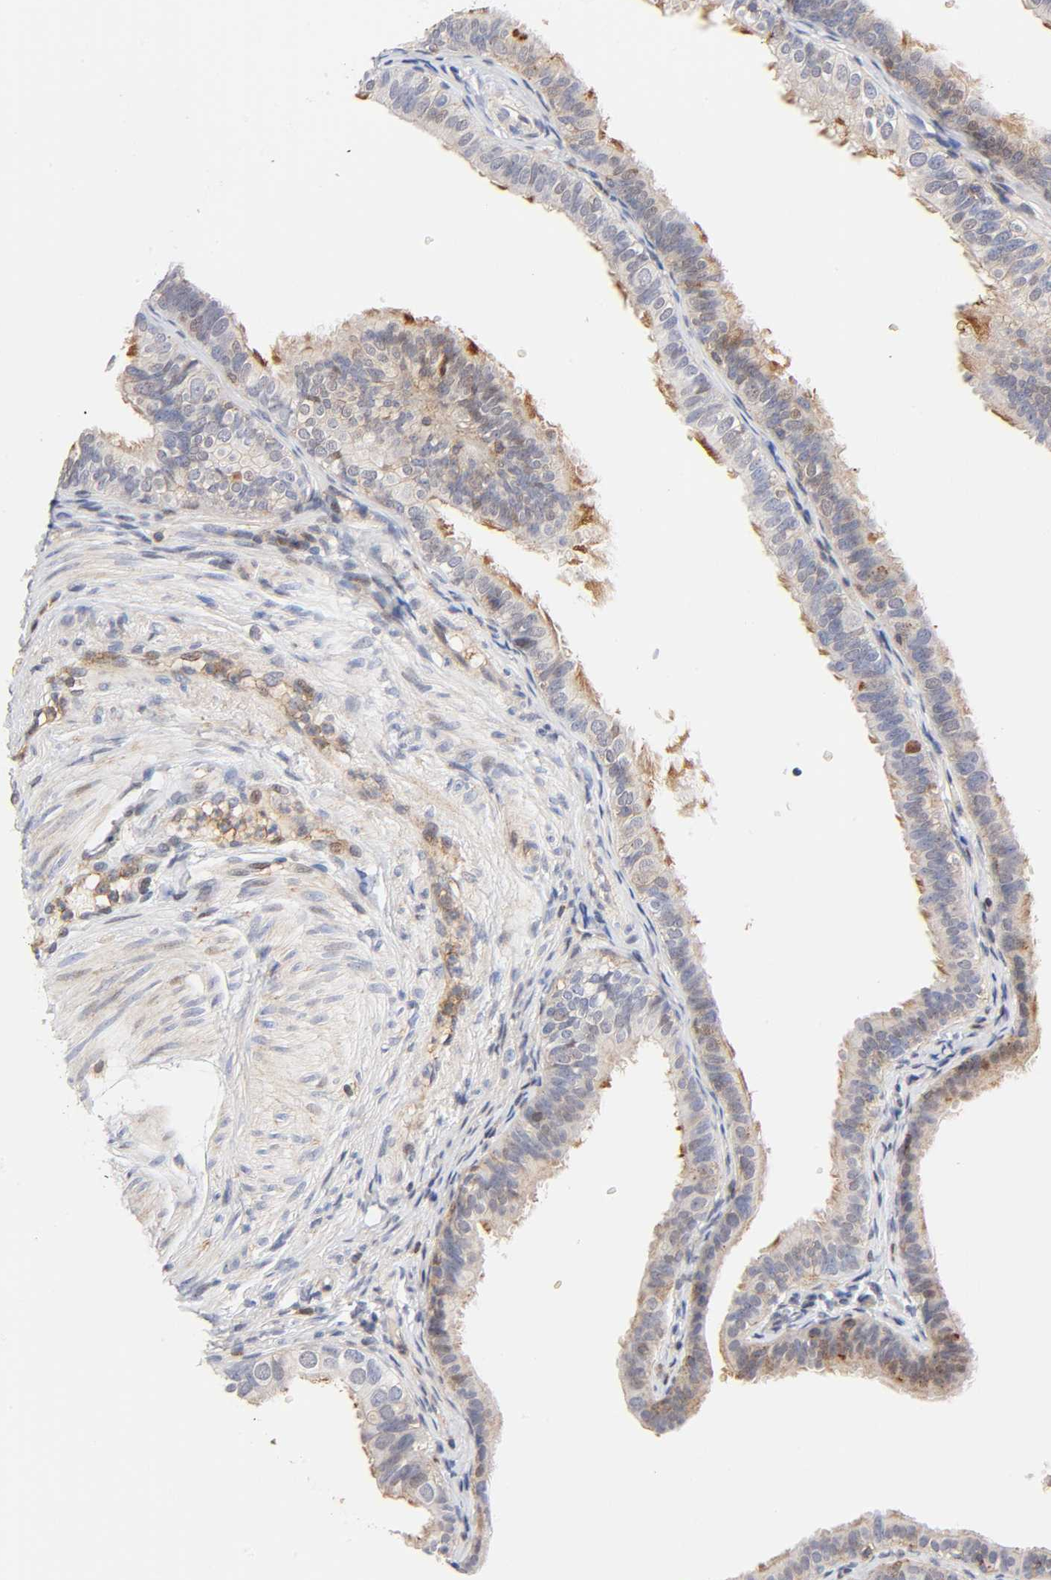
{"staining": {"intensity": "moderate", "quantity": "25%-75%", "location": "cytoplasmic/membranous,nuclear"}, "tissue": "fallopian tube", "cell_type": "Glandular cells", "image_type": "normal", "snomed": [{"axis": "morphology", "description": "Normal tissue, NOS"}, {"axis": "morphology", "description": "Dermoid, NOS"}, {"axis": "topography", "description": "Fallopian tube"}], "caption": "IHC (DAB (3,3'-diaminobenzidine)) staining of normal fallopian tube reveals moderate cytoplasmic/membranous,nuclear protein staining in about 25%-75% of glandular cells. (Brightfield microscopy of DAB IHC at high magnification).", "gene": "ANXA7", "patient": {"sex": "female", "age": 33}}